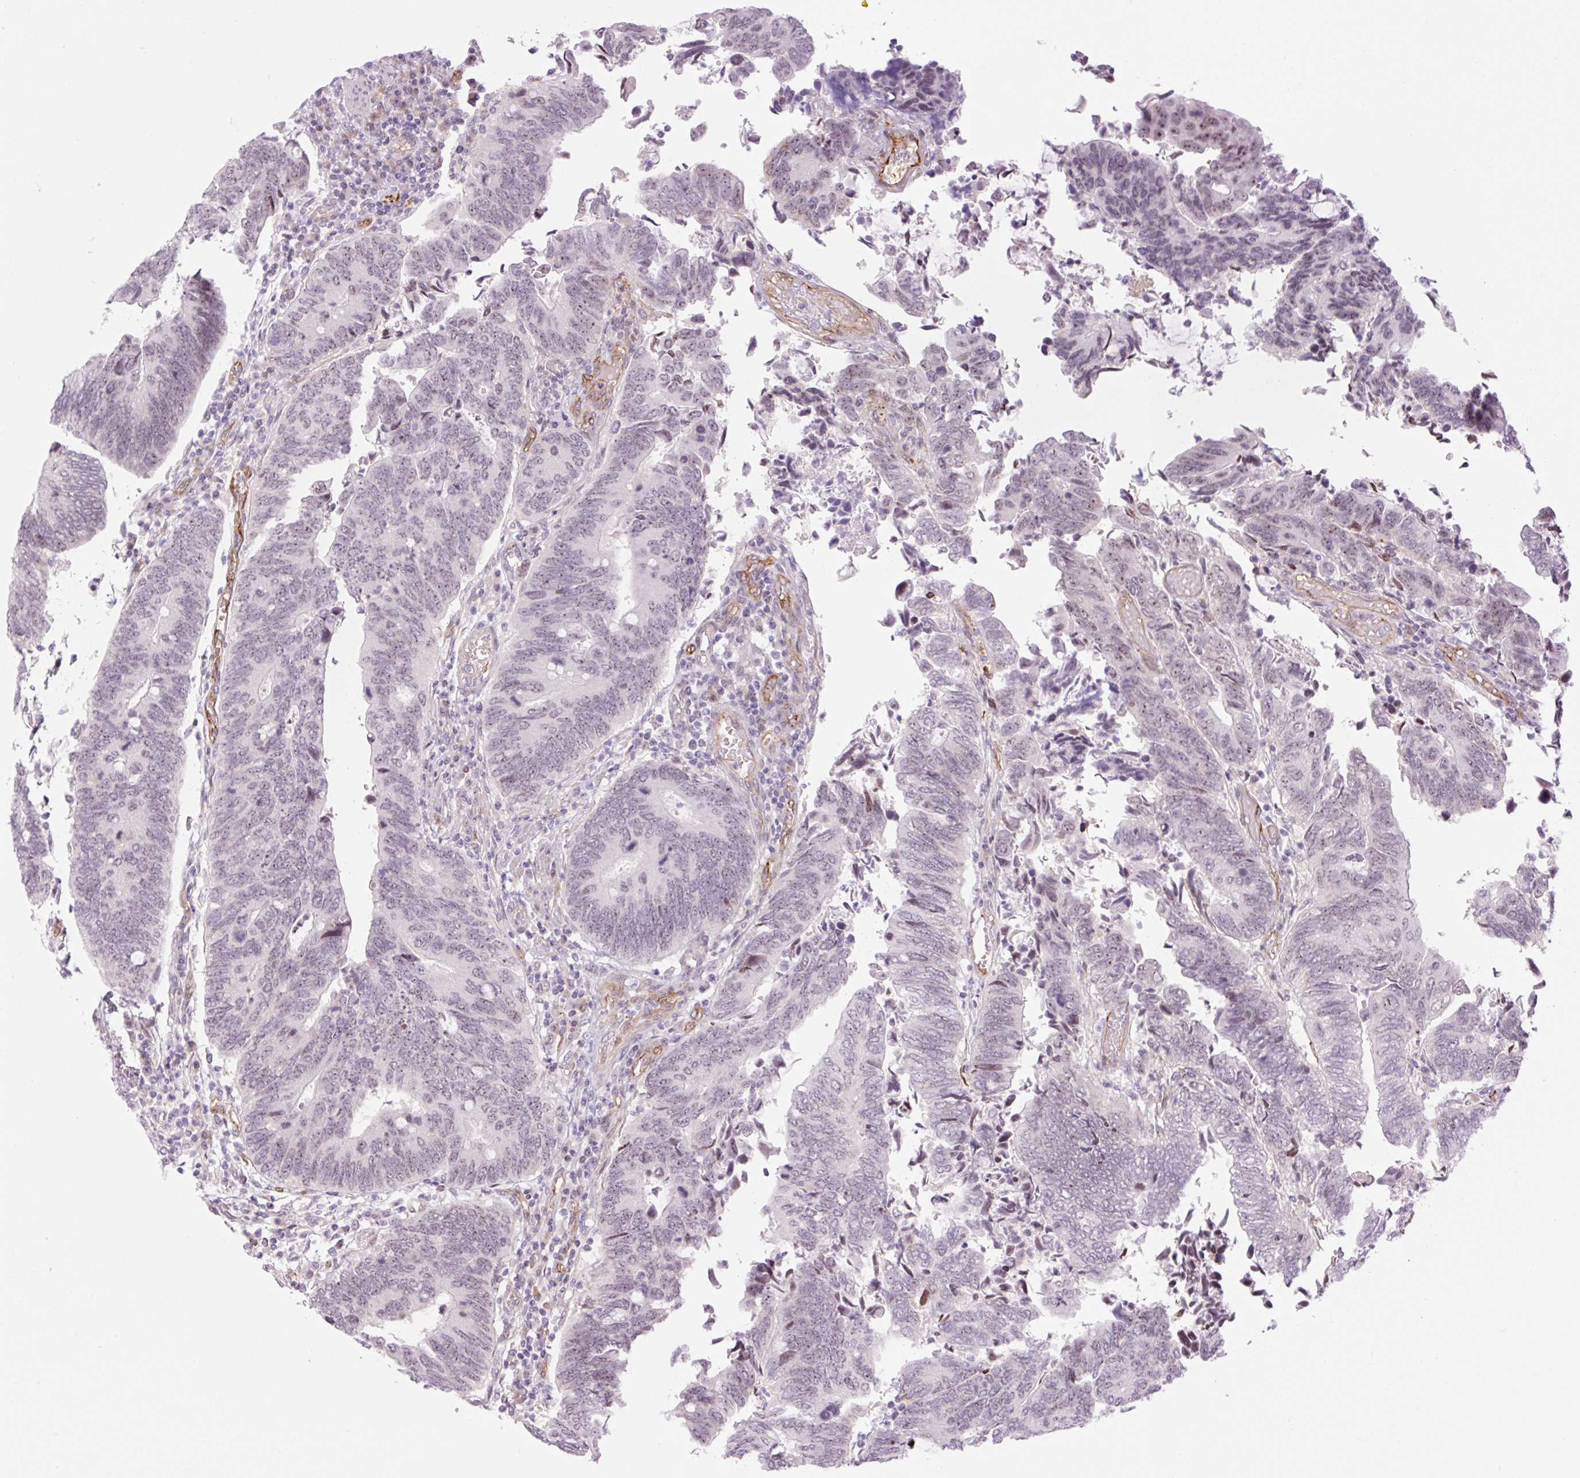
{"staining": {"intensity": "weak", "quantity": "25%-75%", "location": "nuclear"}, "tissue": "colorectal cancer", "cell_type": "Tumor cells", "image_type": "cancer", "snomed": [{"axis": "morphology", "description": "Adenocarcinoma, NOS"}, {"axis": "topography", "description": "Colon"}], "caption": "Protein expression analysis of human adenocarcinoma (colorectal) reveals weak nuclear staining in about 25%-75% of tumor cells.", "gene": "ZNF417", "patient": {"sex": "male", "age": 87}}